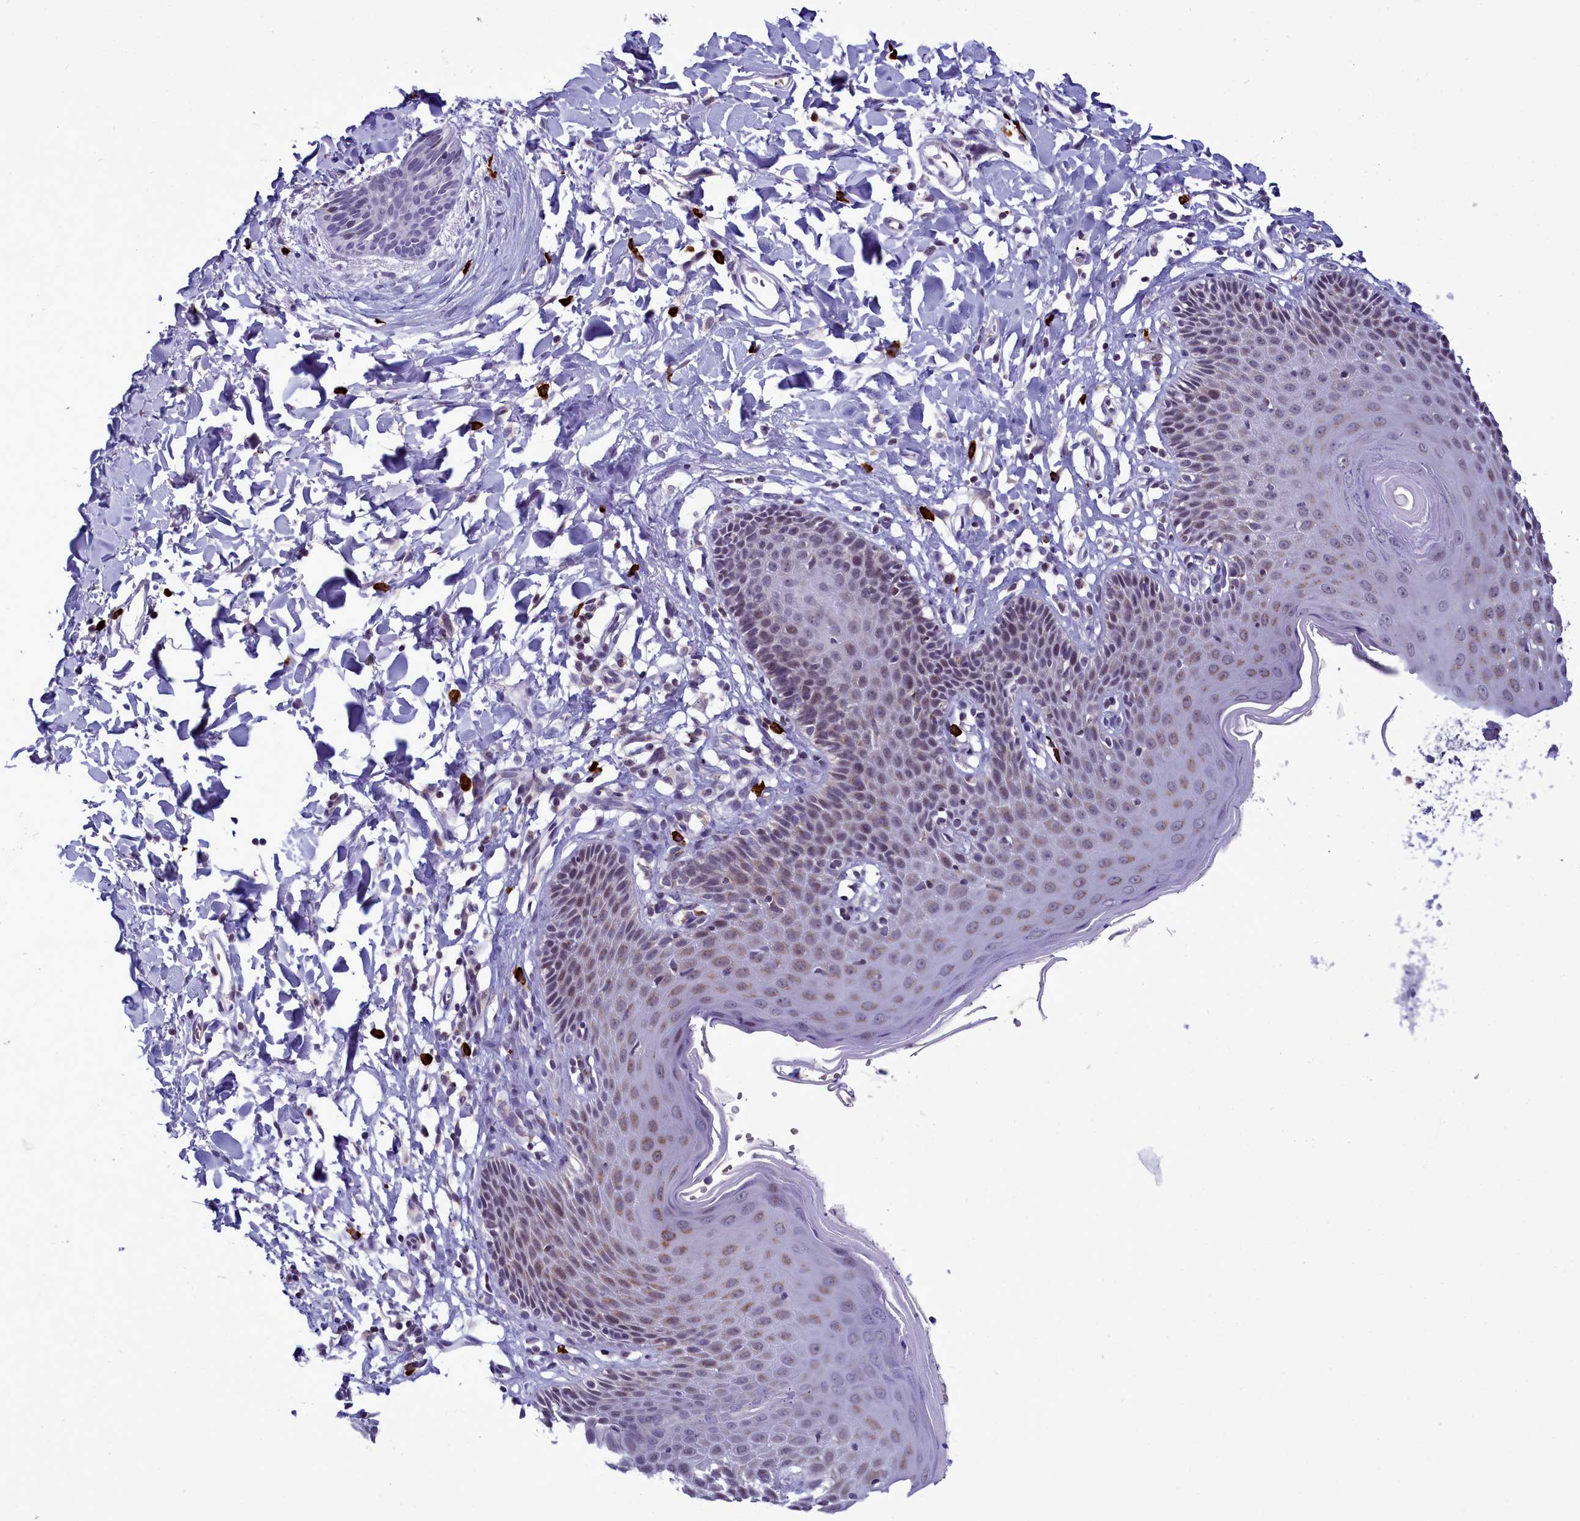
{"staining": {"intensity": "moderate", "quantity": "<25%", "location": "cytoplasmic/membranous,nuclear"}, "tissue": "skin", "cell_type": "Epidermal cells", "image_type": "normal", "snomed": [{"axis": "morphology", "description": "Normal tissue, NOS"}, {"axis": "topography", "description": "Vulva"}], "caption": "The histopathology image demonstrates staining of unremarkable skin, revealing moderate cytoplasmic/membranous,nuclear protein expression (brown color) within epidermal cells.", "gene": "POM121L2", "patient": {"sex": "female", "age": 68}}